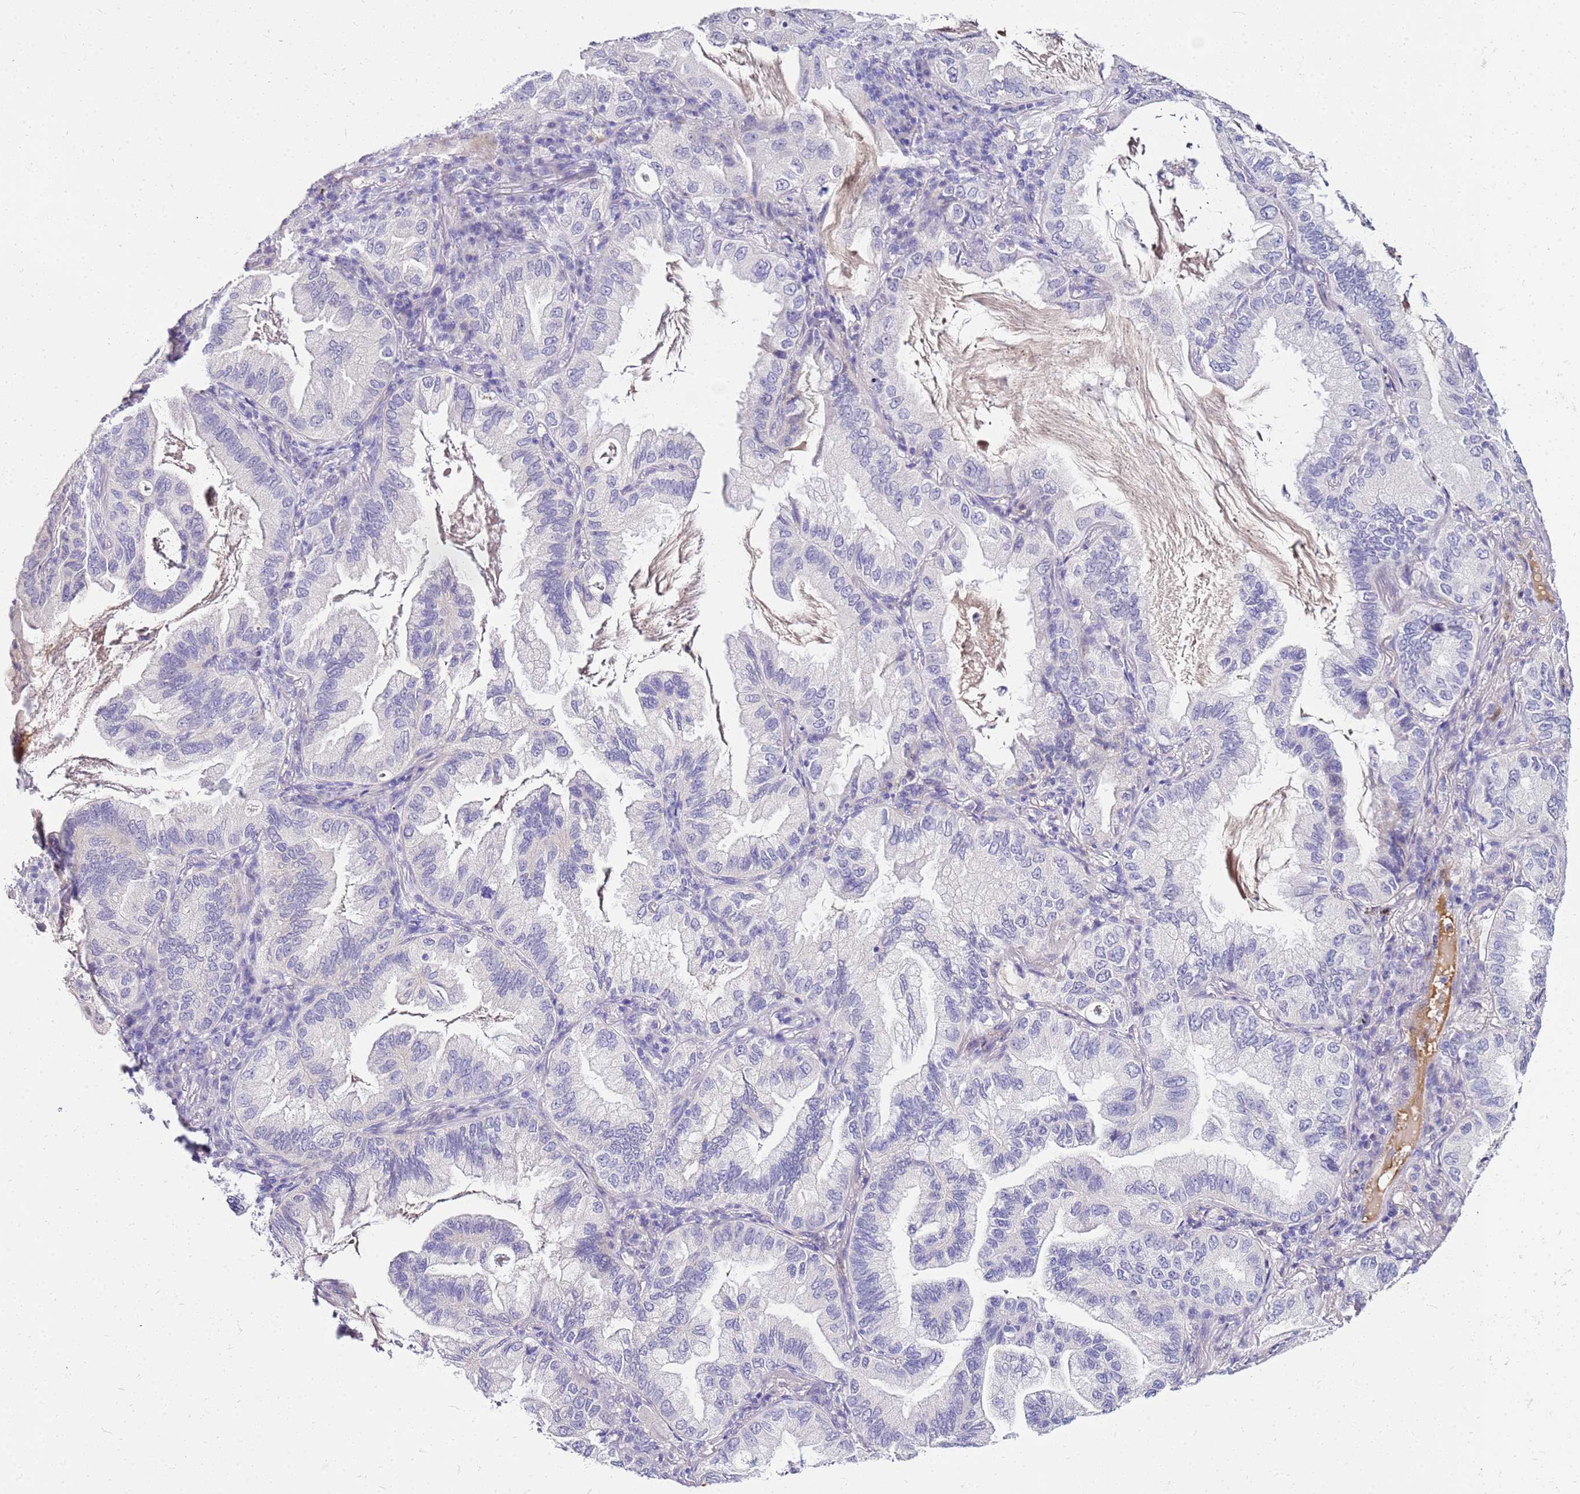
{"staining": {"intensity": "negative", "quantity": "none", "location": "none"}, "tissue": "lung cancer", "cell_type": "Tumor cells", "image_type": "cancer", "snomed": [{"axis": "morphology", "description": "Adenocarcinoma, NOS"}, {"axis": "topography", "description": "Lung"}], "caption": "There is no significant staining in tumor cells of lung cancer. The staining was performed using DAB (3,3'-diaminobenzidine) to visualize the protein expression in brown, while the nuclei were stained in blue with hematoxylin (Magnification: 20x).", "gene": "DCDC2B", "patient": {"sex": "female", "age": 69}}